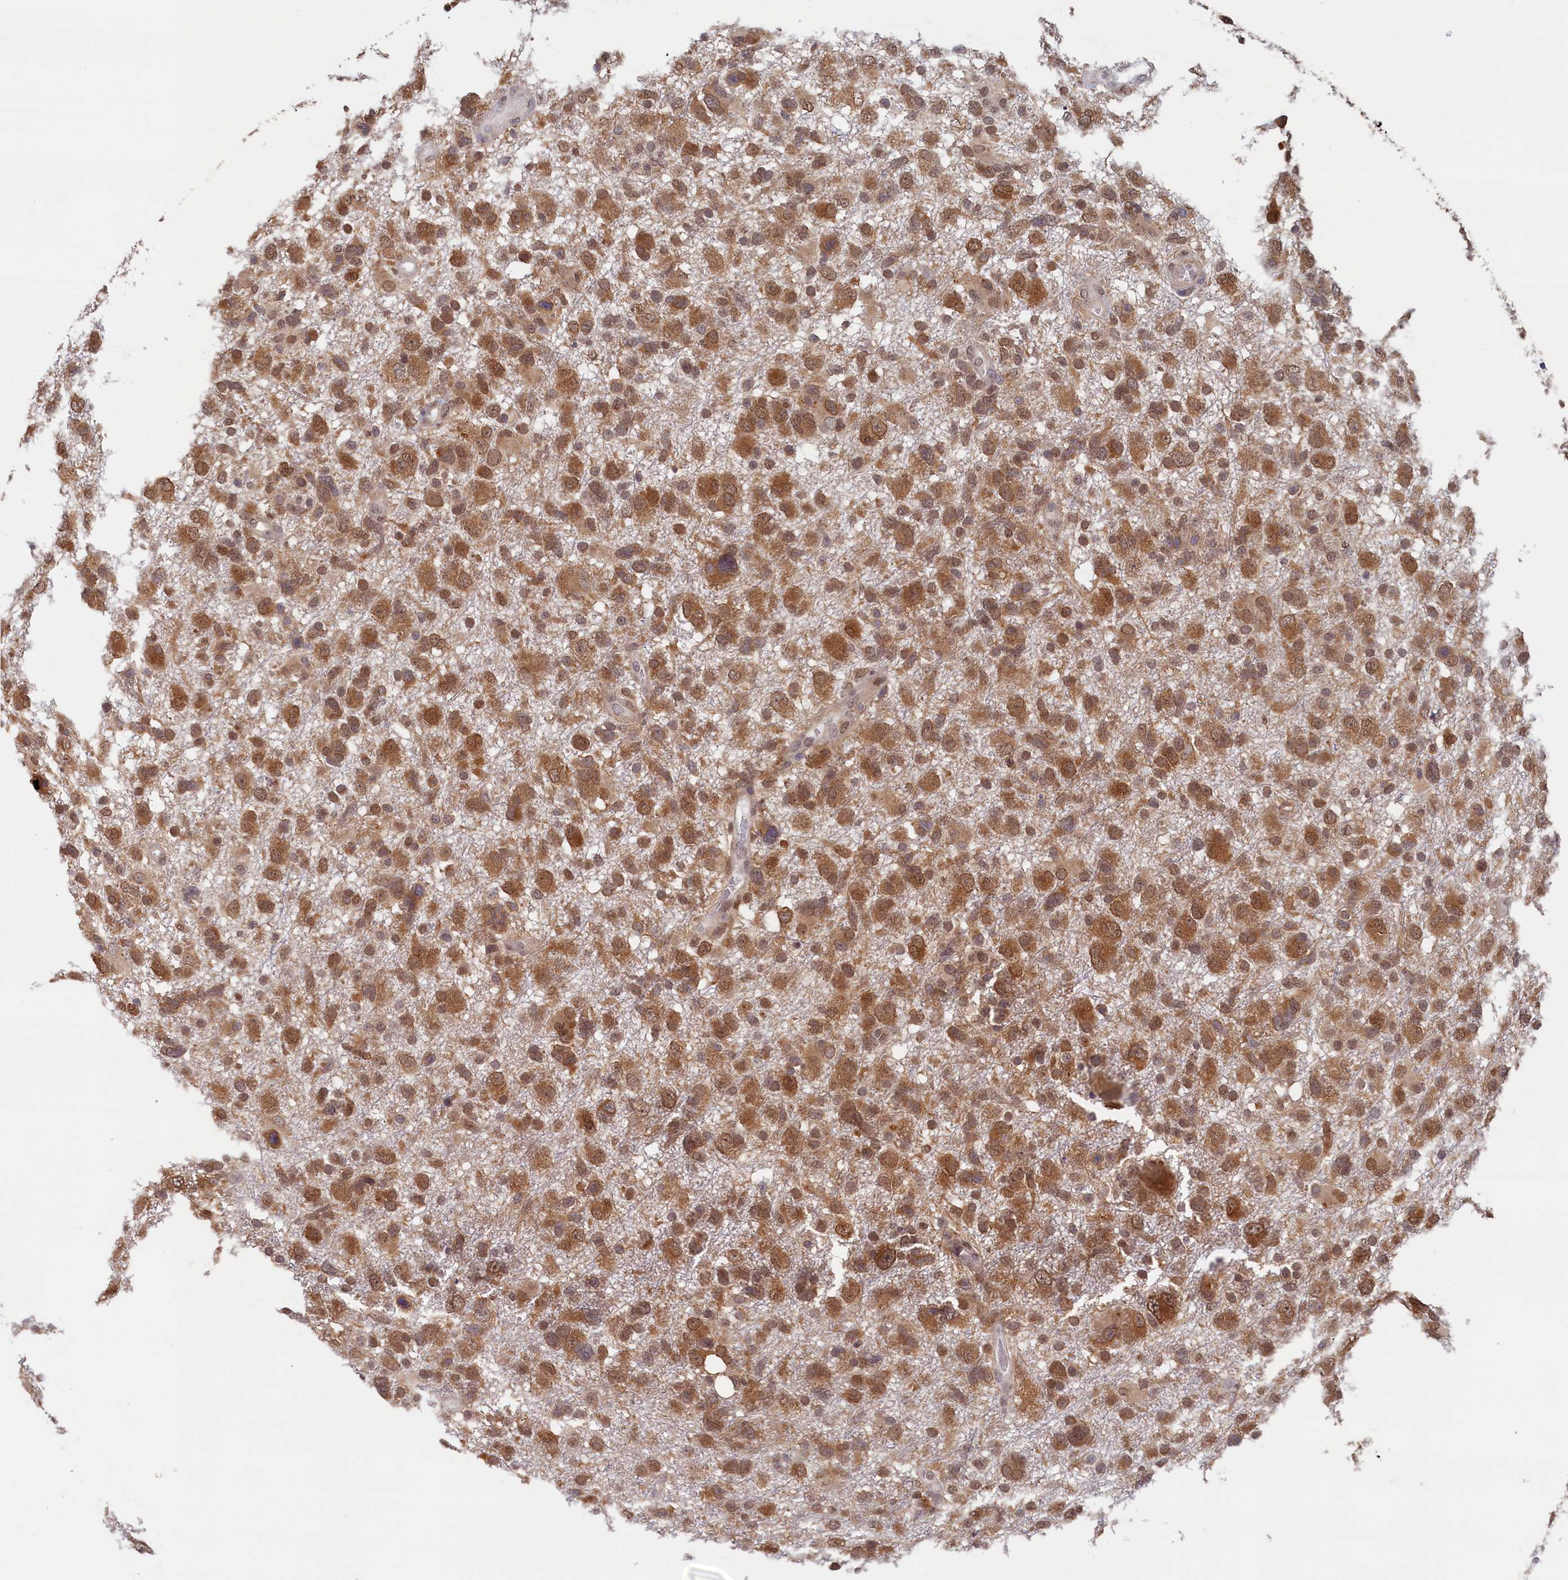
{"staining": {"intensity": "moderate", "quantity": ">75%", "location": "cytoplasmic/membranous,nuclear"}, "tissue": "glioma", "cell_type": "Tumor cells", "image_type": "cancer", "snomed": [{"axis": "morphology", "description": "Glioma, malignant, High grade"}, {"axis": "topography", "description": "Brain"}], "caption": "A micrograph showing moderate cytoplasmic/membranous and nuclear staining in approximately >75% of tumor cells in malignant glioma (high-grade), as visualized by brown immunohistochemical staining.", "gene": "AHCY", "patient": {"sex": "male", "age": 61}}